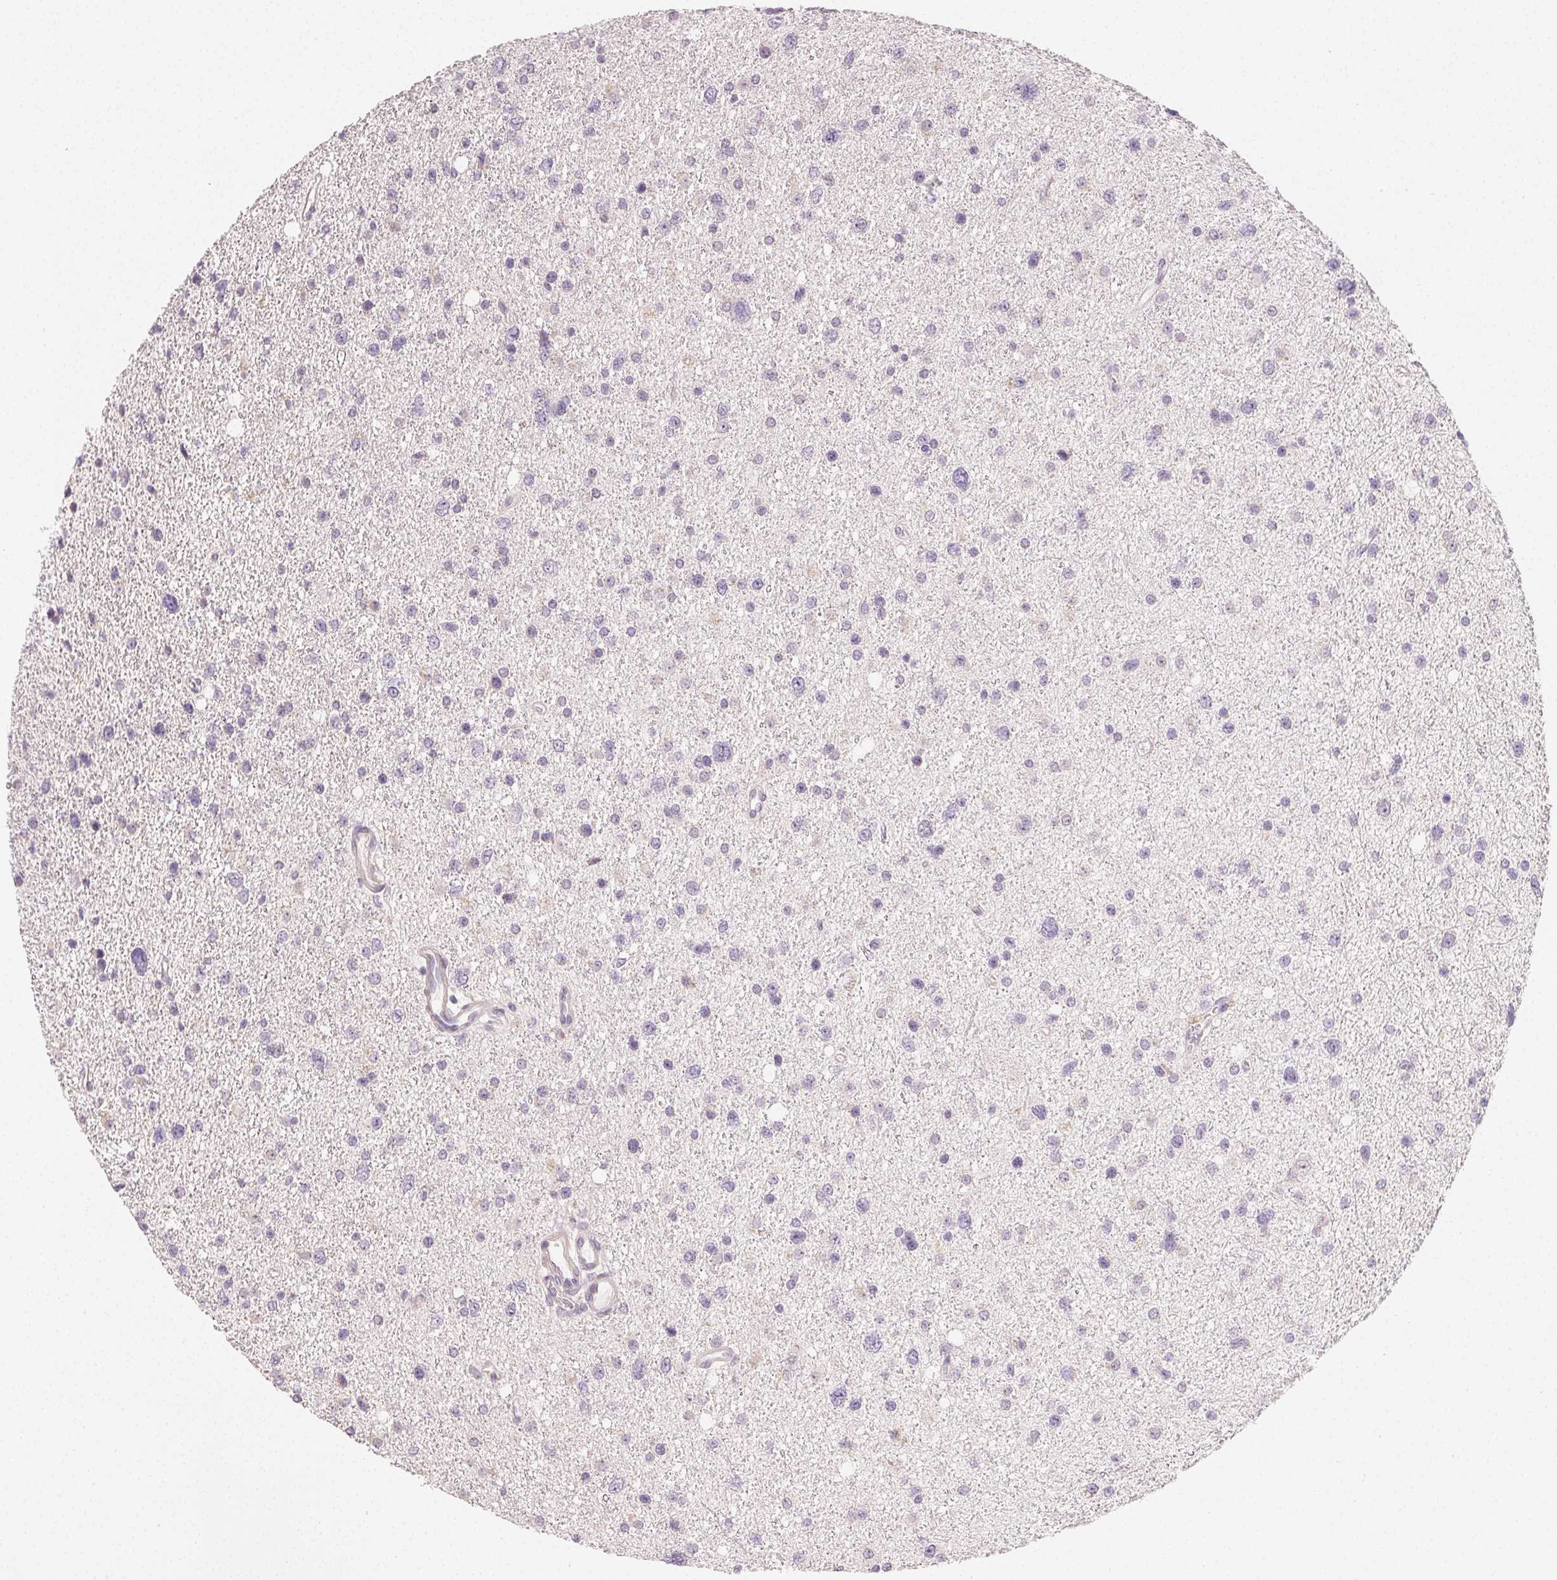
{"staining": {"intensity": "negative", "quantity": "none", "location": "none"}, "tissue": "glioma", "cell_type": "Tumor cells", "image_type": "cancer", "snomed": [{"axis": "morphology", "description": "Glioma, malignant, Low grade"}, {"axis": "topography", "description": "Brain"}], "caption": "Immunohistochemical staining of malignant glioma (low-grade) shows no significant expression in tumor cells.", "gene": "MYBL1", "patient": {"sex": "female", "age": 55}}